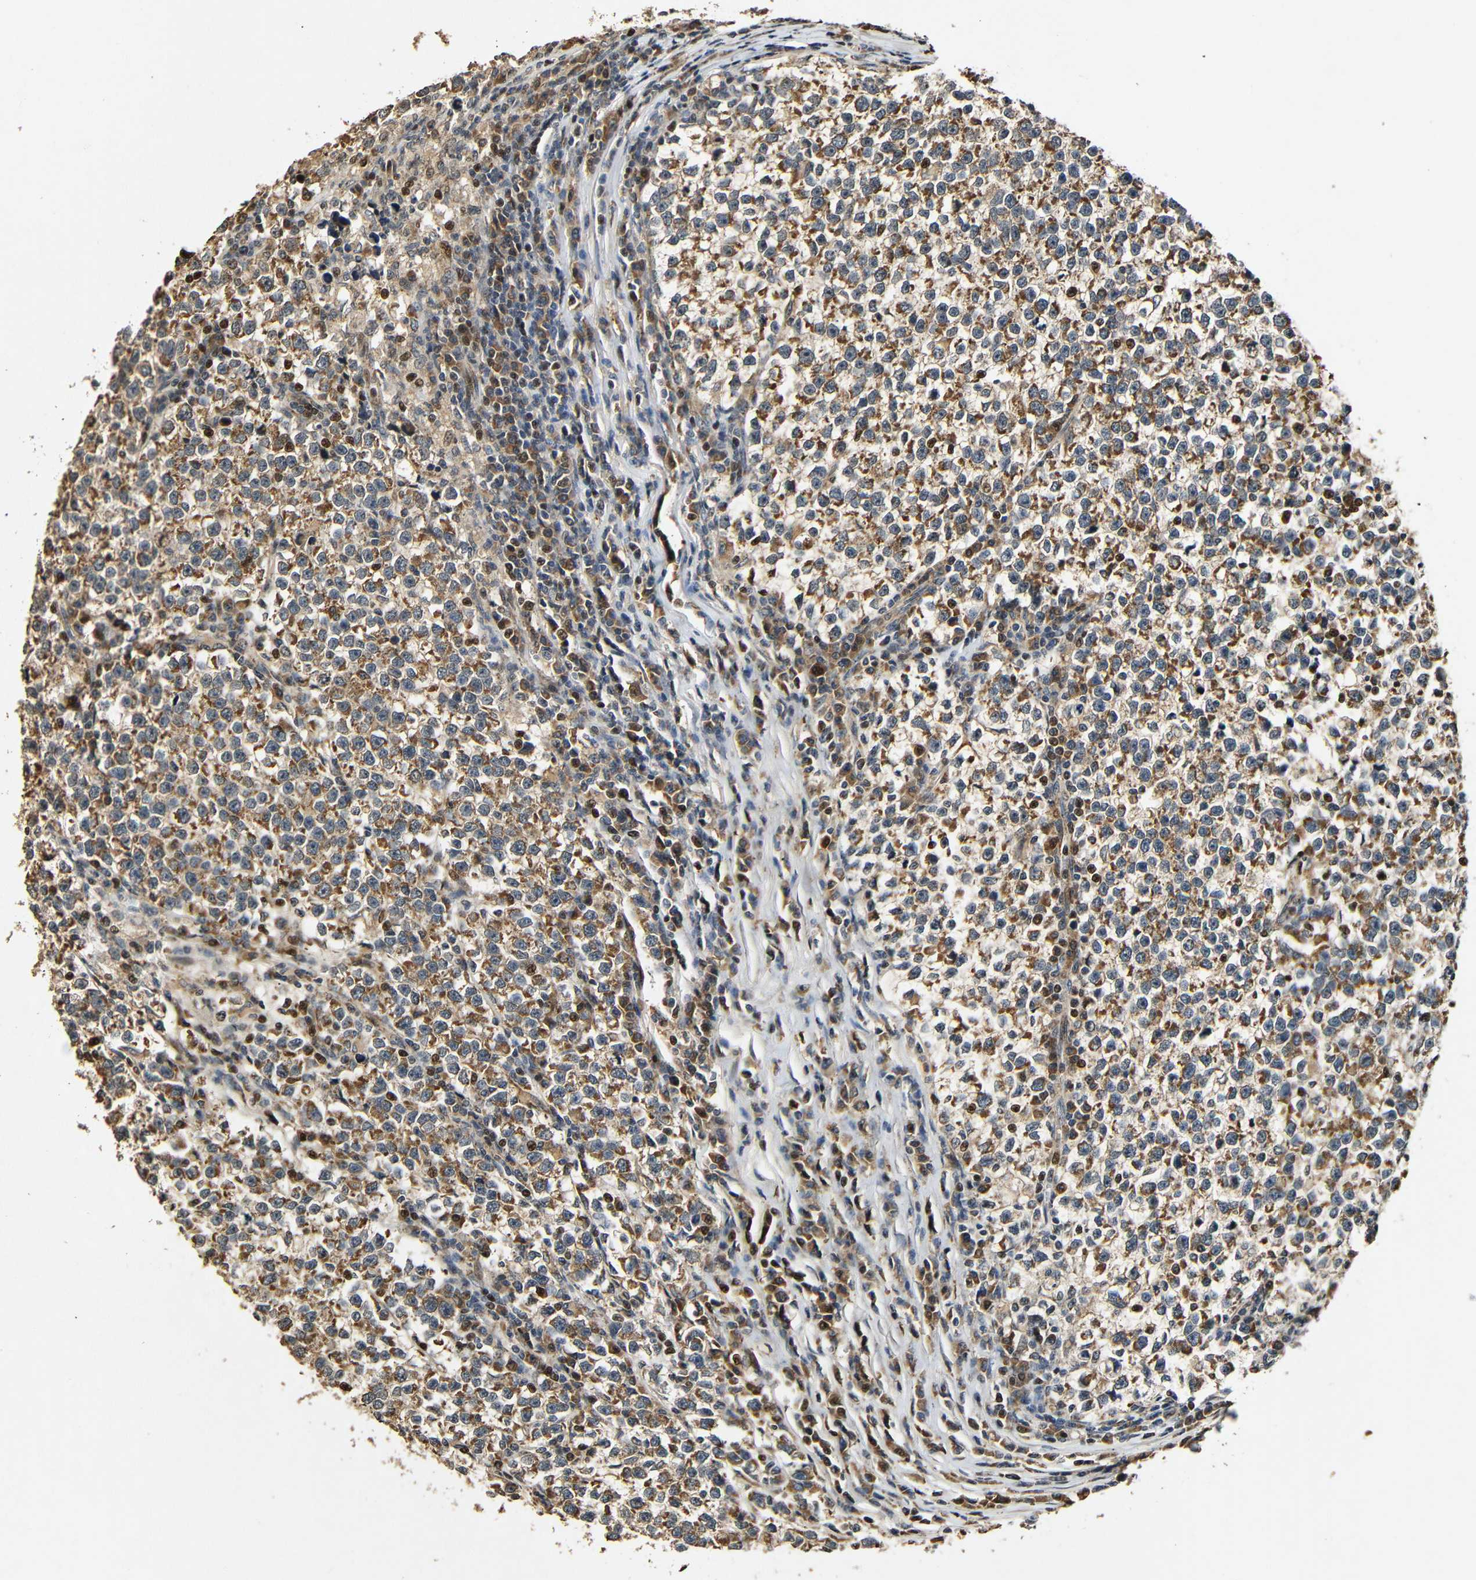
{"staining": {"intensity": "strong", "quantity": ">75%", "location": "cytoplasmic/membranous"}, "tissue": "testis cancer", "cell_type": "Tumor cells", "image_type": "cancer", "snomed": [{"axis": "morphology", "description": "Normal tissue, NOS"}, {"axis": "morphology", "description": "Seminoma, NOS"}, {"axis": "topography", "description": "Testis"}], "caption": "IHC photomicrograph of neoplastic tissue: testis cancer stained using immunohistochemistry reveals high levels of strong protein expression localized specifically in the cytoplasmic/membranous of tumor cells, appearing as a cytoplasmic/membranous brown color.", "gene": "KAZALD1", "patient": {"sex": "male", "age": 43}}